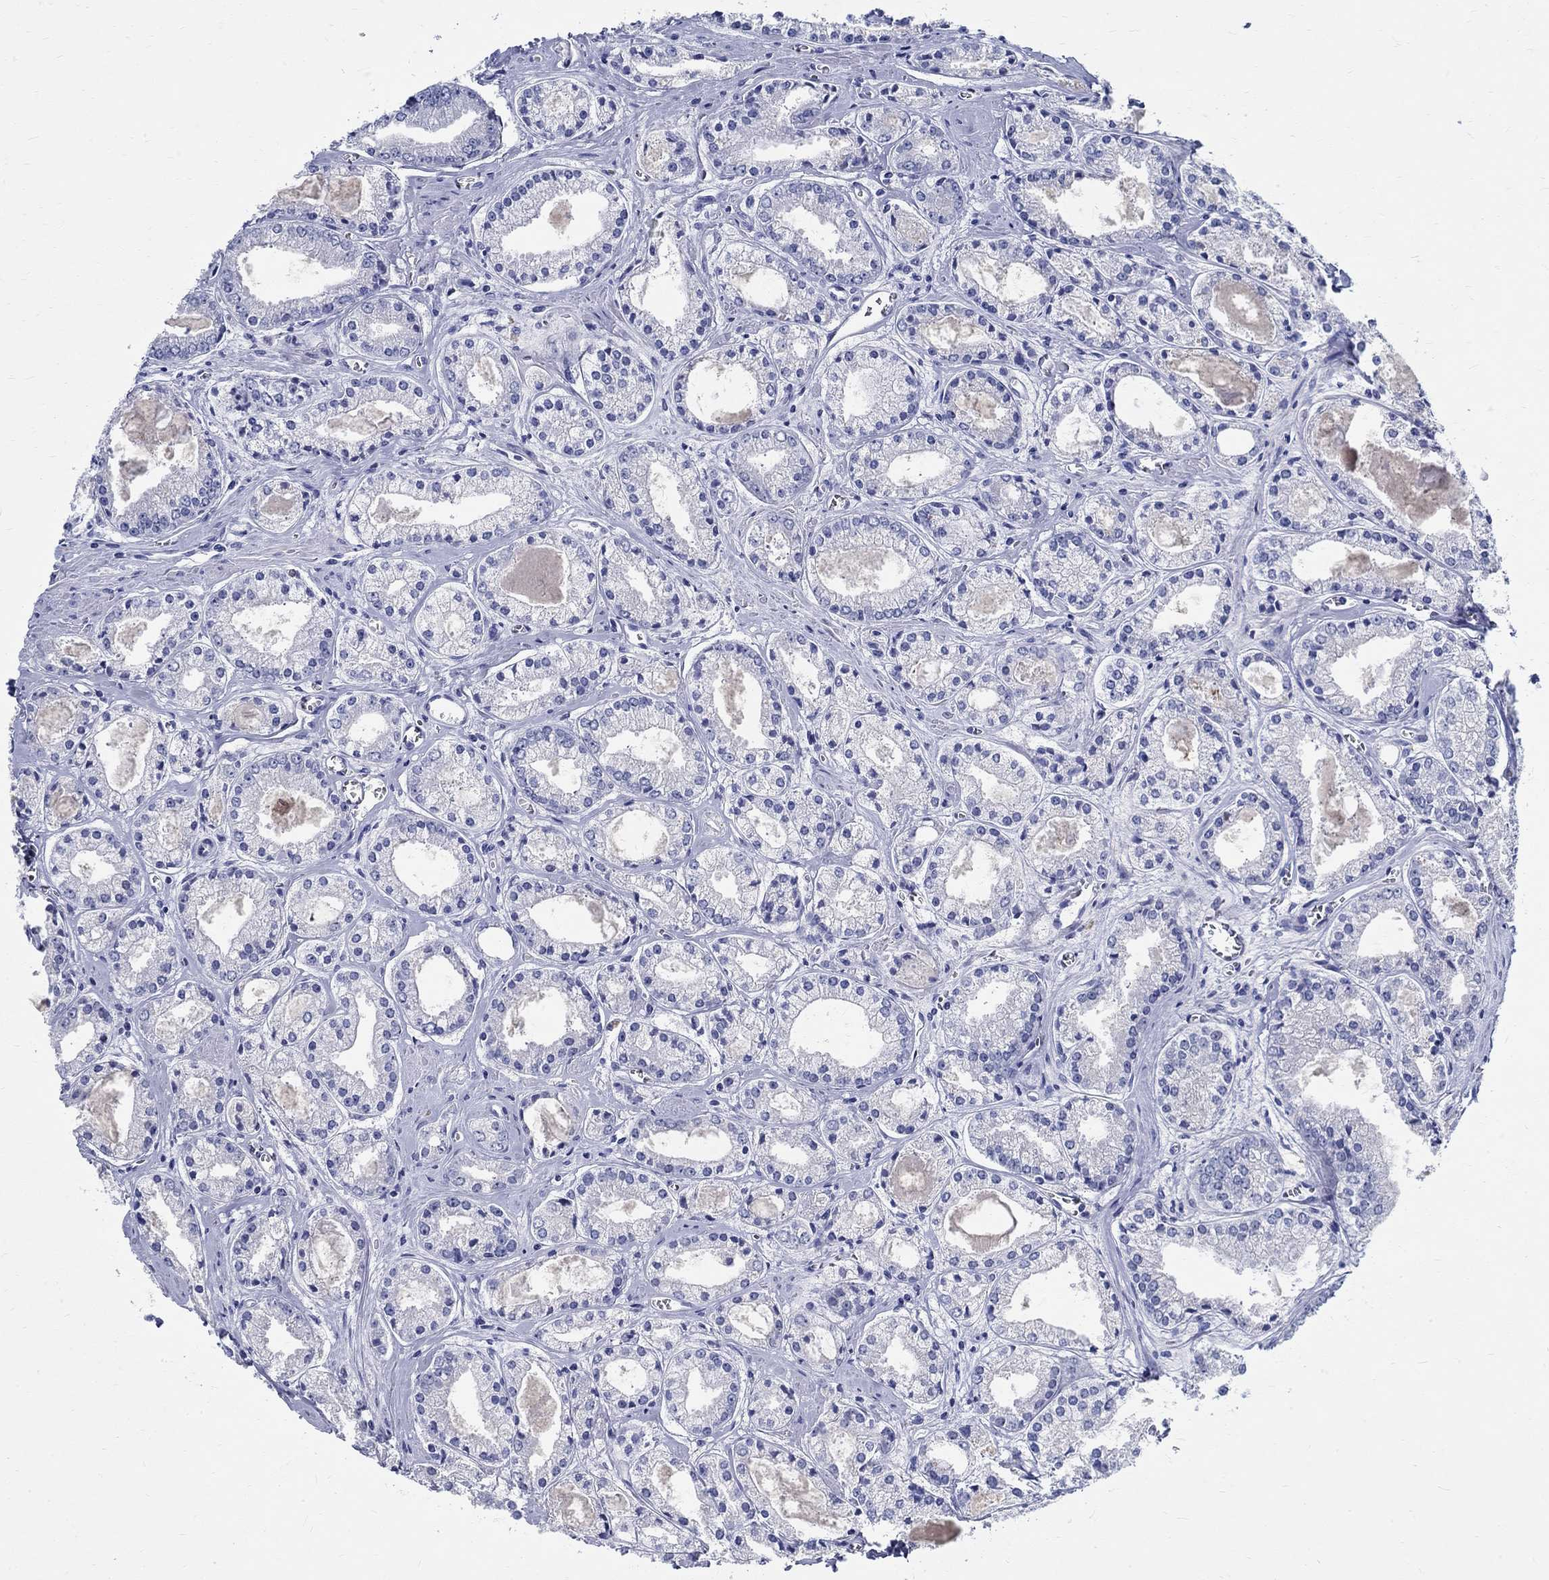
{"staining": {"intensity": "negative", "quantity": "none", "location": "none"}, "tissue": "prostate cancer", "cell_type": "Tumor cells", "image_type": "cancer", "snomed": [{"axis": "morphology", "description": "Adenocarcinoma, NOS"}, {"axis": "topography", "description": "Prostate"}], "caption": "DAB immunohistochemical staining of human prostate cancer (adenocarcinoma) exhibits no significant staining in tumor cells.", "gene": "BSPRY", "patient": {"sex": "male", "age": 72}}